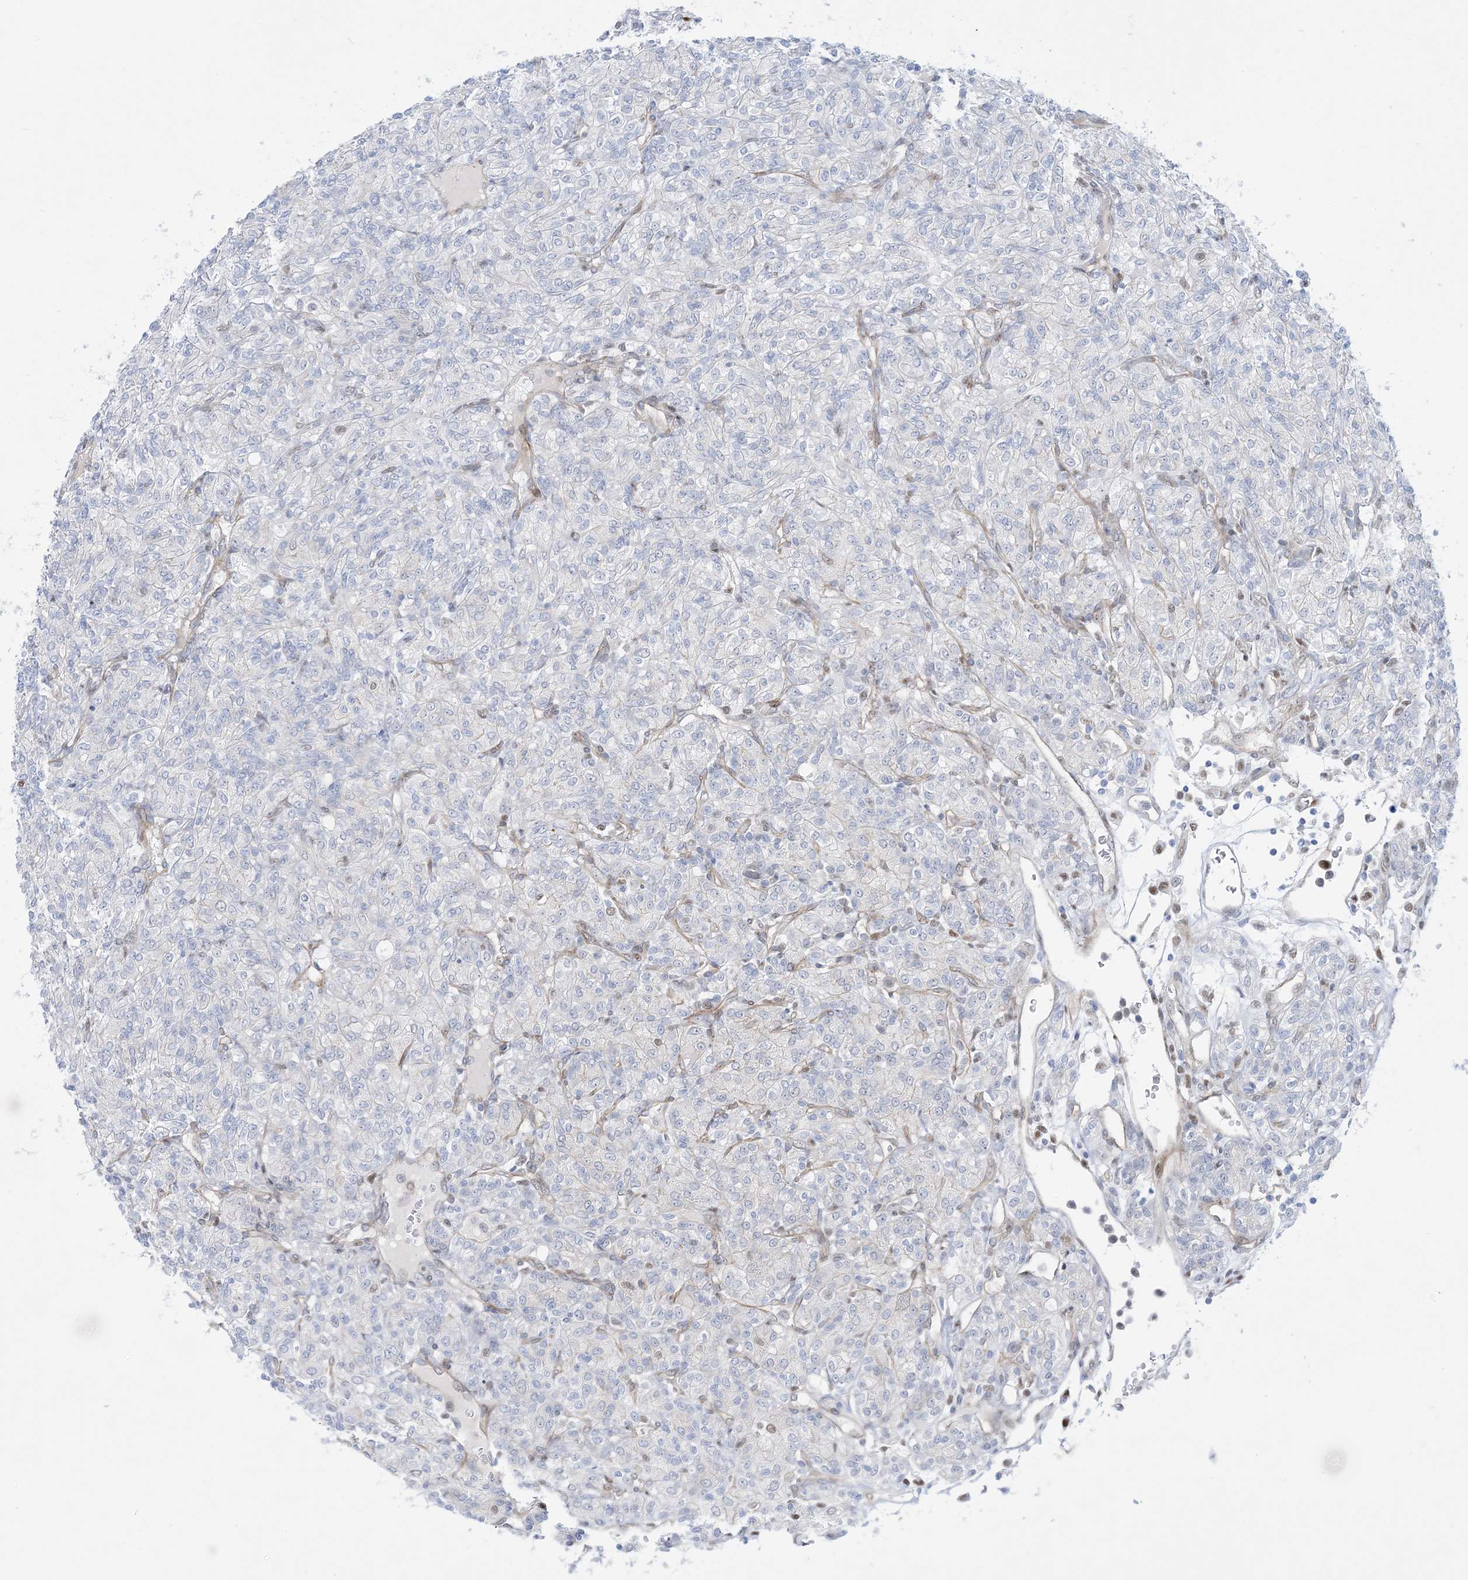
{"staining": {"intensity": "negative", "quantity": "none", "location": "none"}, "tissue": "renal cancer", "cell_type": "Tumor cells", "image_type": "cancer", "snomed": [{"axis": "morphology", "description": "Adenocarcinoma, NOS"}, {"axis": "topography", "description": "Kidney"}], "caption": "Immunohistochemistry (IHC) photomicrograph of adenocarcinoma (renal) stained for a protein (brown), which reveals no positivity in tumor cells.", "gene": "MARS2", "patient": {"sex": "male", "age": 77}}